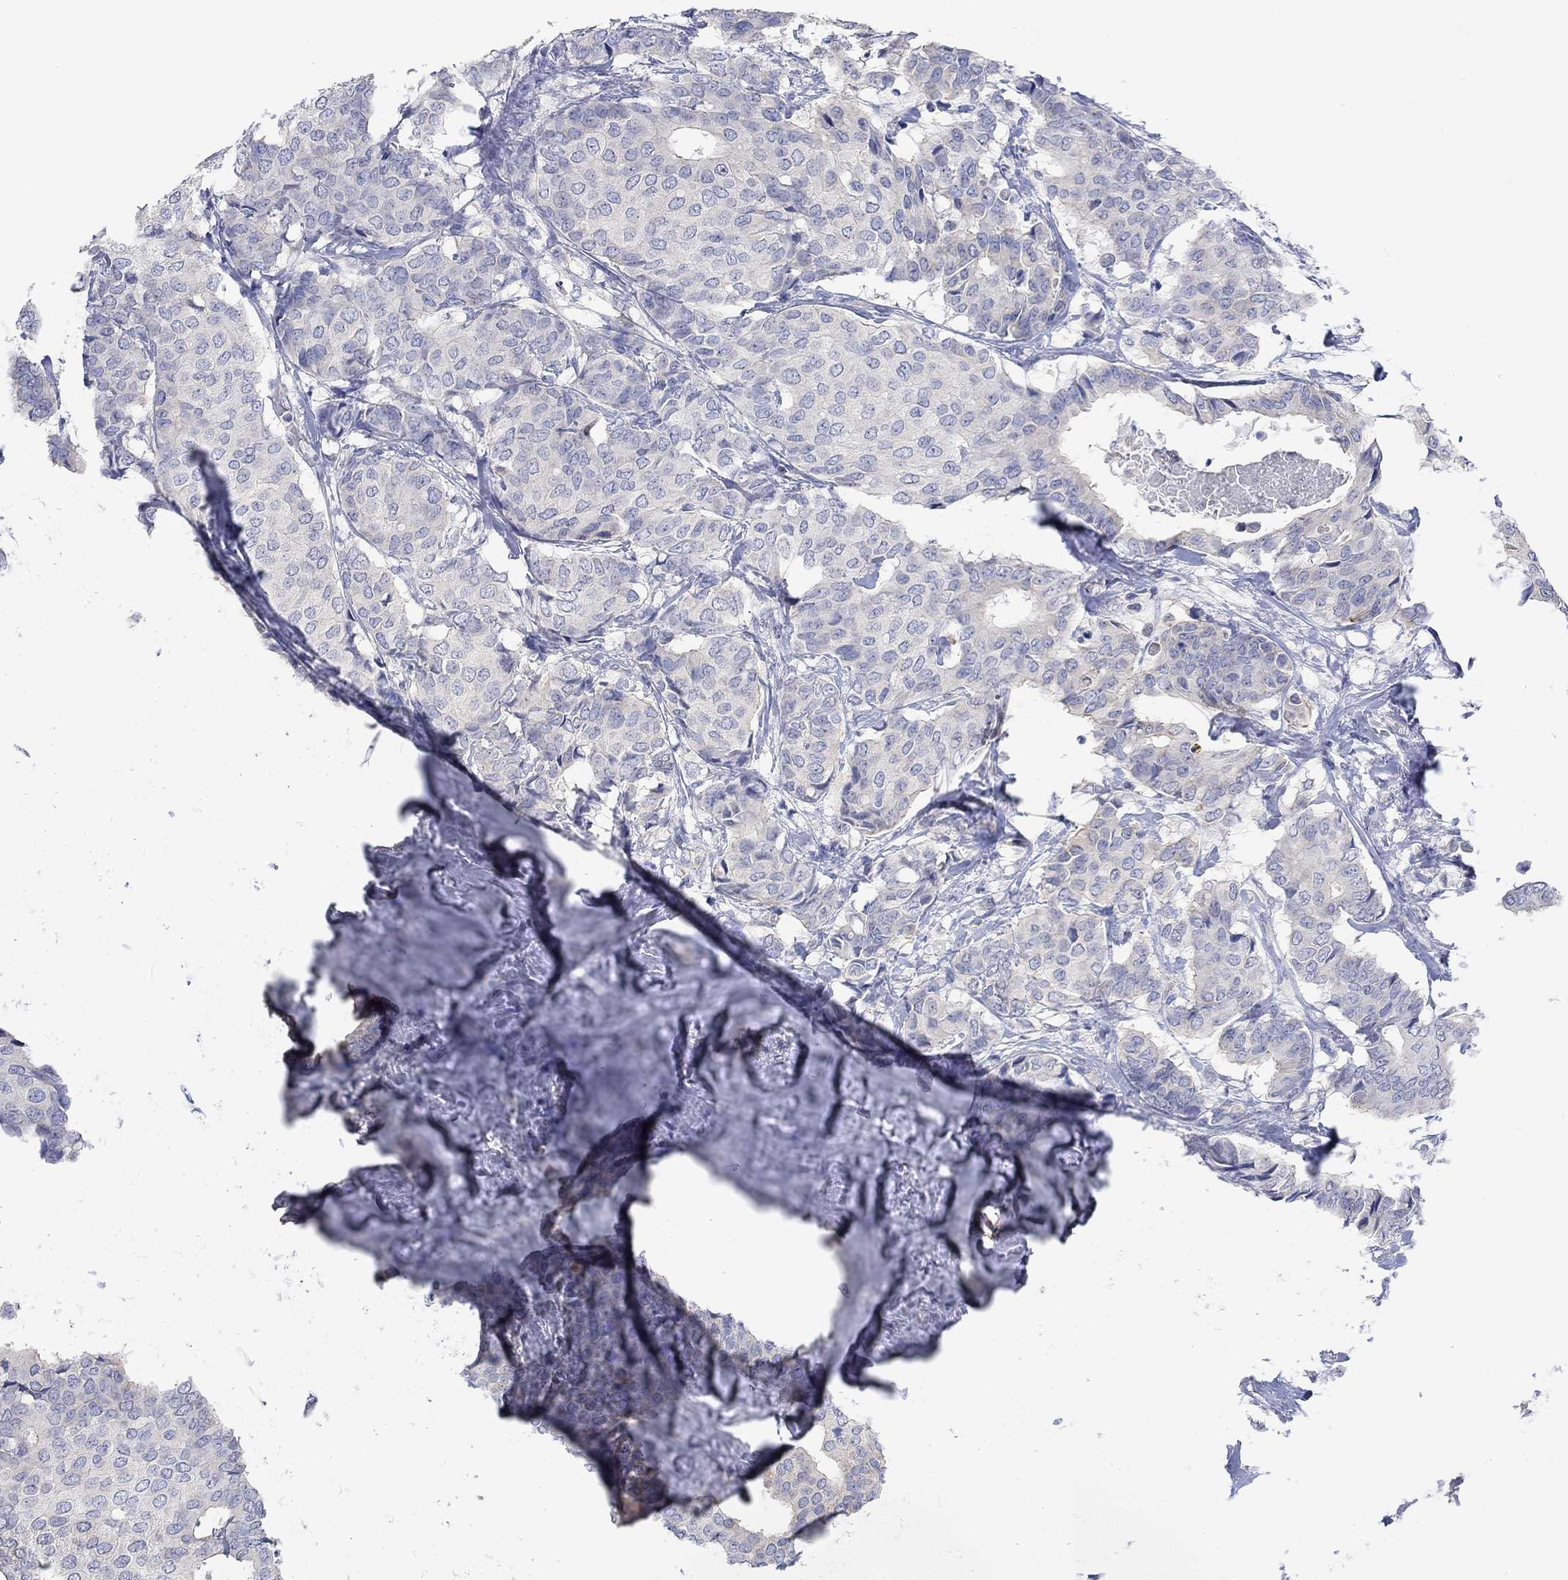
{"staining": {"intensity": "weak", "quantity": "<25%", "location": "cytoplasmic/membranous"}, "tissue": "breast cancer", "cell_type": "Tumor cells", "image_type": "cancer", "snomed": [{"axis": "morphology", "description": "Duct carcinoma"}, {"axis": "topography", "description": "Breast"}], "caption": "The micrograph demonstrates no significant staining in tumor cells of breast cancer. Nuclei are stained in blue.", "gene": "AGRP", "patient": {"sex": "female", "age": 75}}